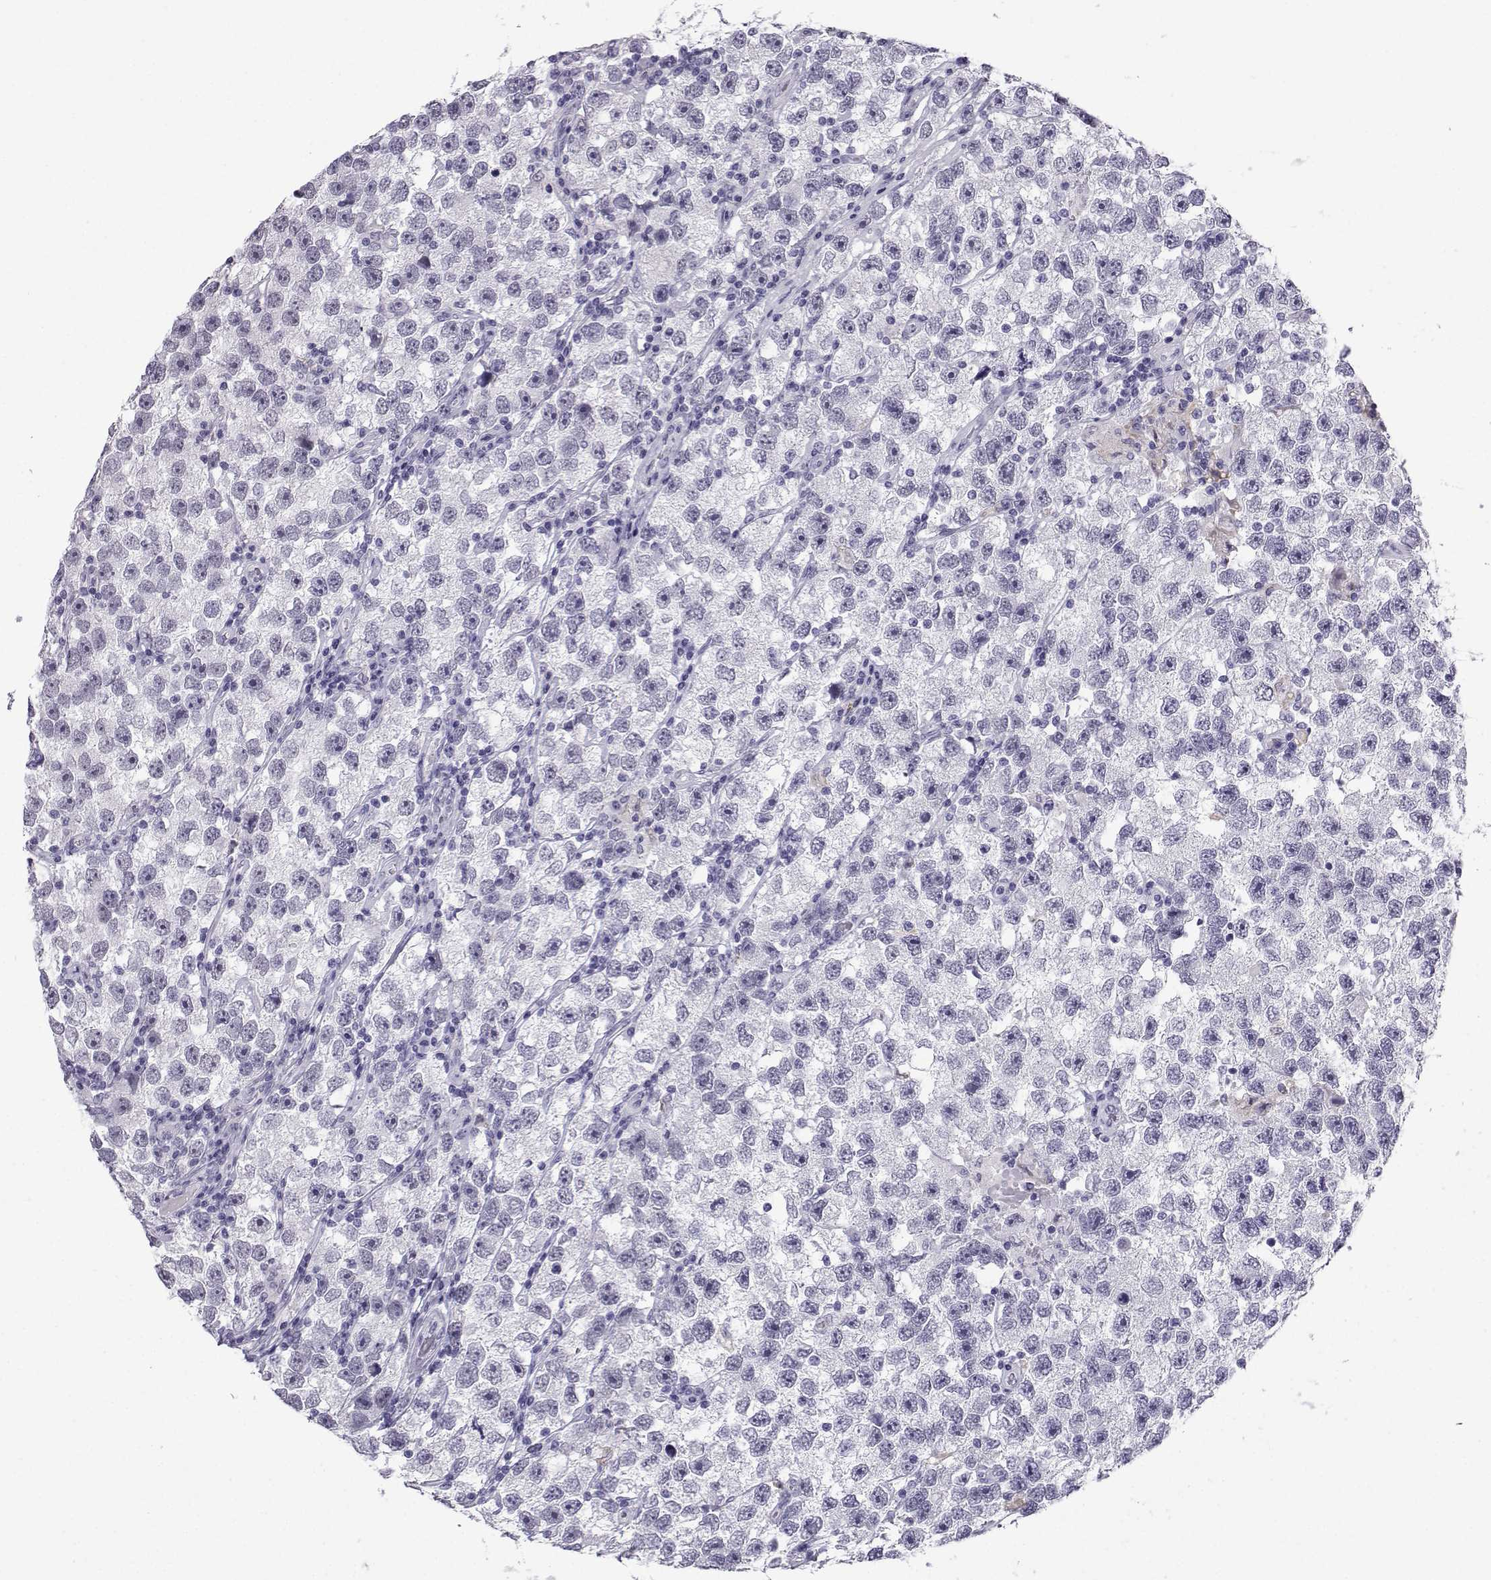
{"staining": {"intensity": "negative", "quantity": "none", "location": "none"}, "tissue": "testis cancer", "cell_type": "Tumor cells", "image_type": "cancer", "snomed": [{"axis": "morphology", "description": "Seminoma, NOS"}, {"axis": "topography", "description": "Testis"}], "caption": "This is an IHC histopathology image of testis seminoma. There is no staining in tumor cells.", "gene": "MRGBP", "patient": {"sex": "male", "age": 26}}